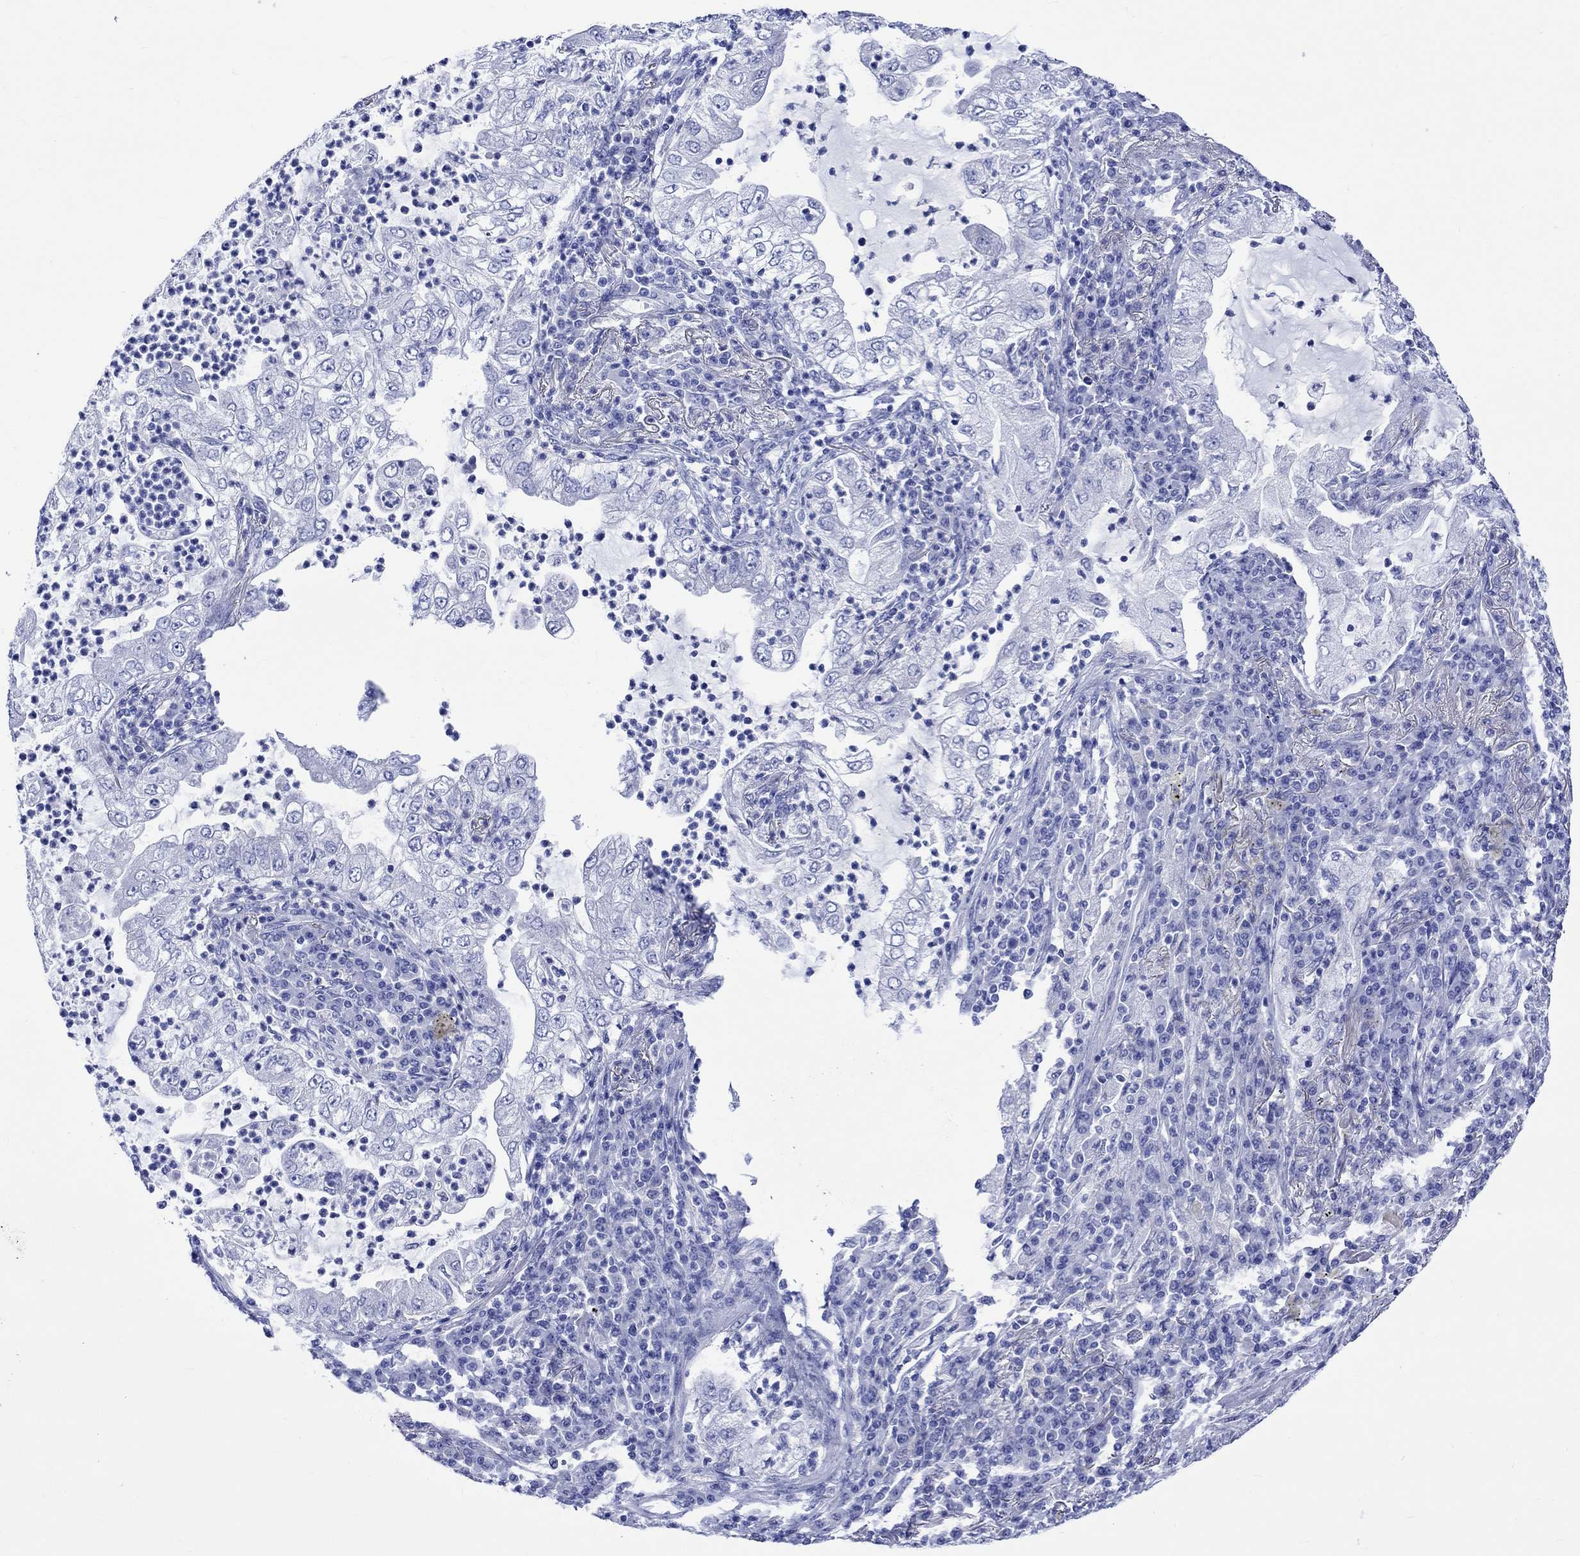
{"staining": {"intensity": "negative", "quantity": "none", "location": "none"}, "tissue": "lung cancer", "cell_type": "Tumor cells", "image_type": "cancer", "snomed": [{"axis": "morphology", "description": "Adenocarcinoma, NOS"}, {"axis": "topography", "description": "Lung"}], "caption": "This photomicrograph is of adenocarcinoma (lung) stained with IHC to label a protein in brown with the nuclei are counter-stained blue. There is no staining in tumor cells. (Brightfield microscopy of DAB (3,3'-diaminobenzidine) immunohistochemistry (IHC) at high magnification).", "gene": "HARBI1", "patient": {"sex": "female", "age": 73}}